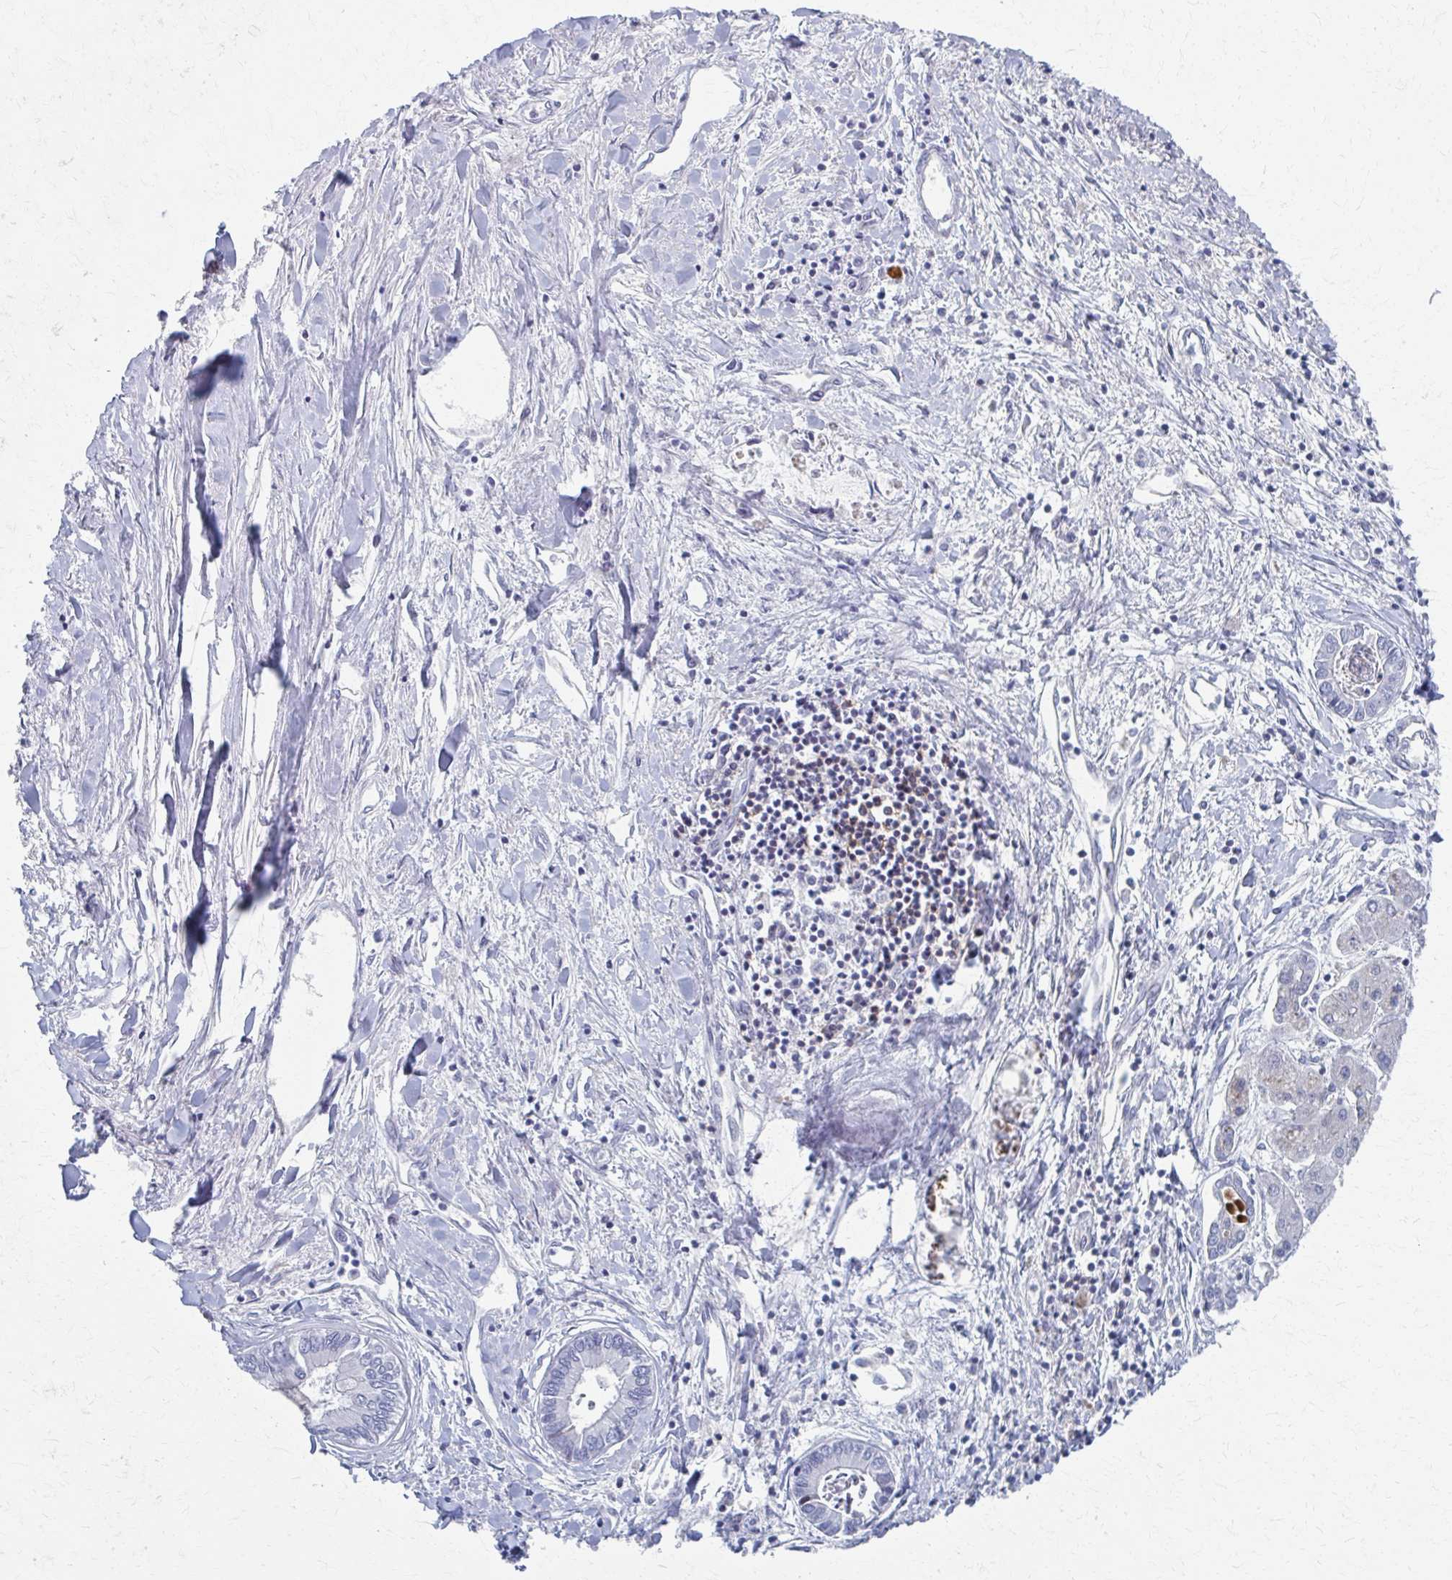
{"staining": {"intensity": "negative", "quantity": "none", "location": "none"}, "tissue": "liver cancer", "cell_type": "Tumor cells", "image_type": "cancer", "snomed": [{"axis": "morphology", "description": "Cholangiocarcinoma"}, {"axis": "topography", "description": "Liver"}], "caption": "Immunohistochemical staining of human cholangiocarcinoma (liver) exhibits no significant expression in tumor cells. The staining is performed using DAB (3,3'-diaminobenzidine) brown chromogen with nuclei counter-stained in using hematoxylin.", "gene": "ABHD16B", "patient": {"sex": "male", "age": 66}}